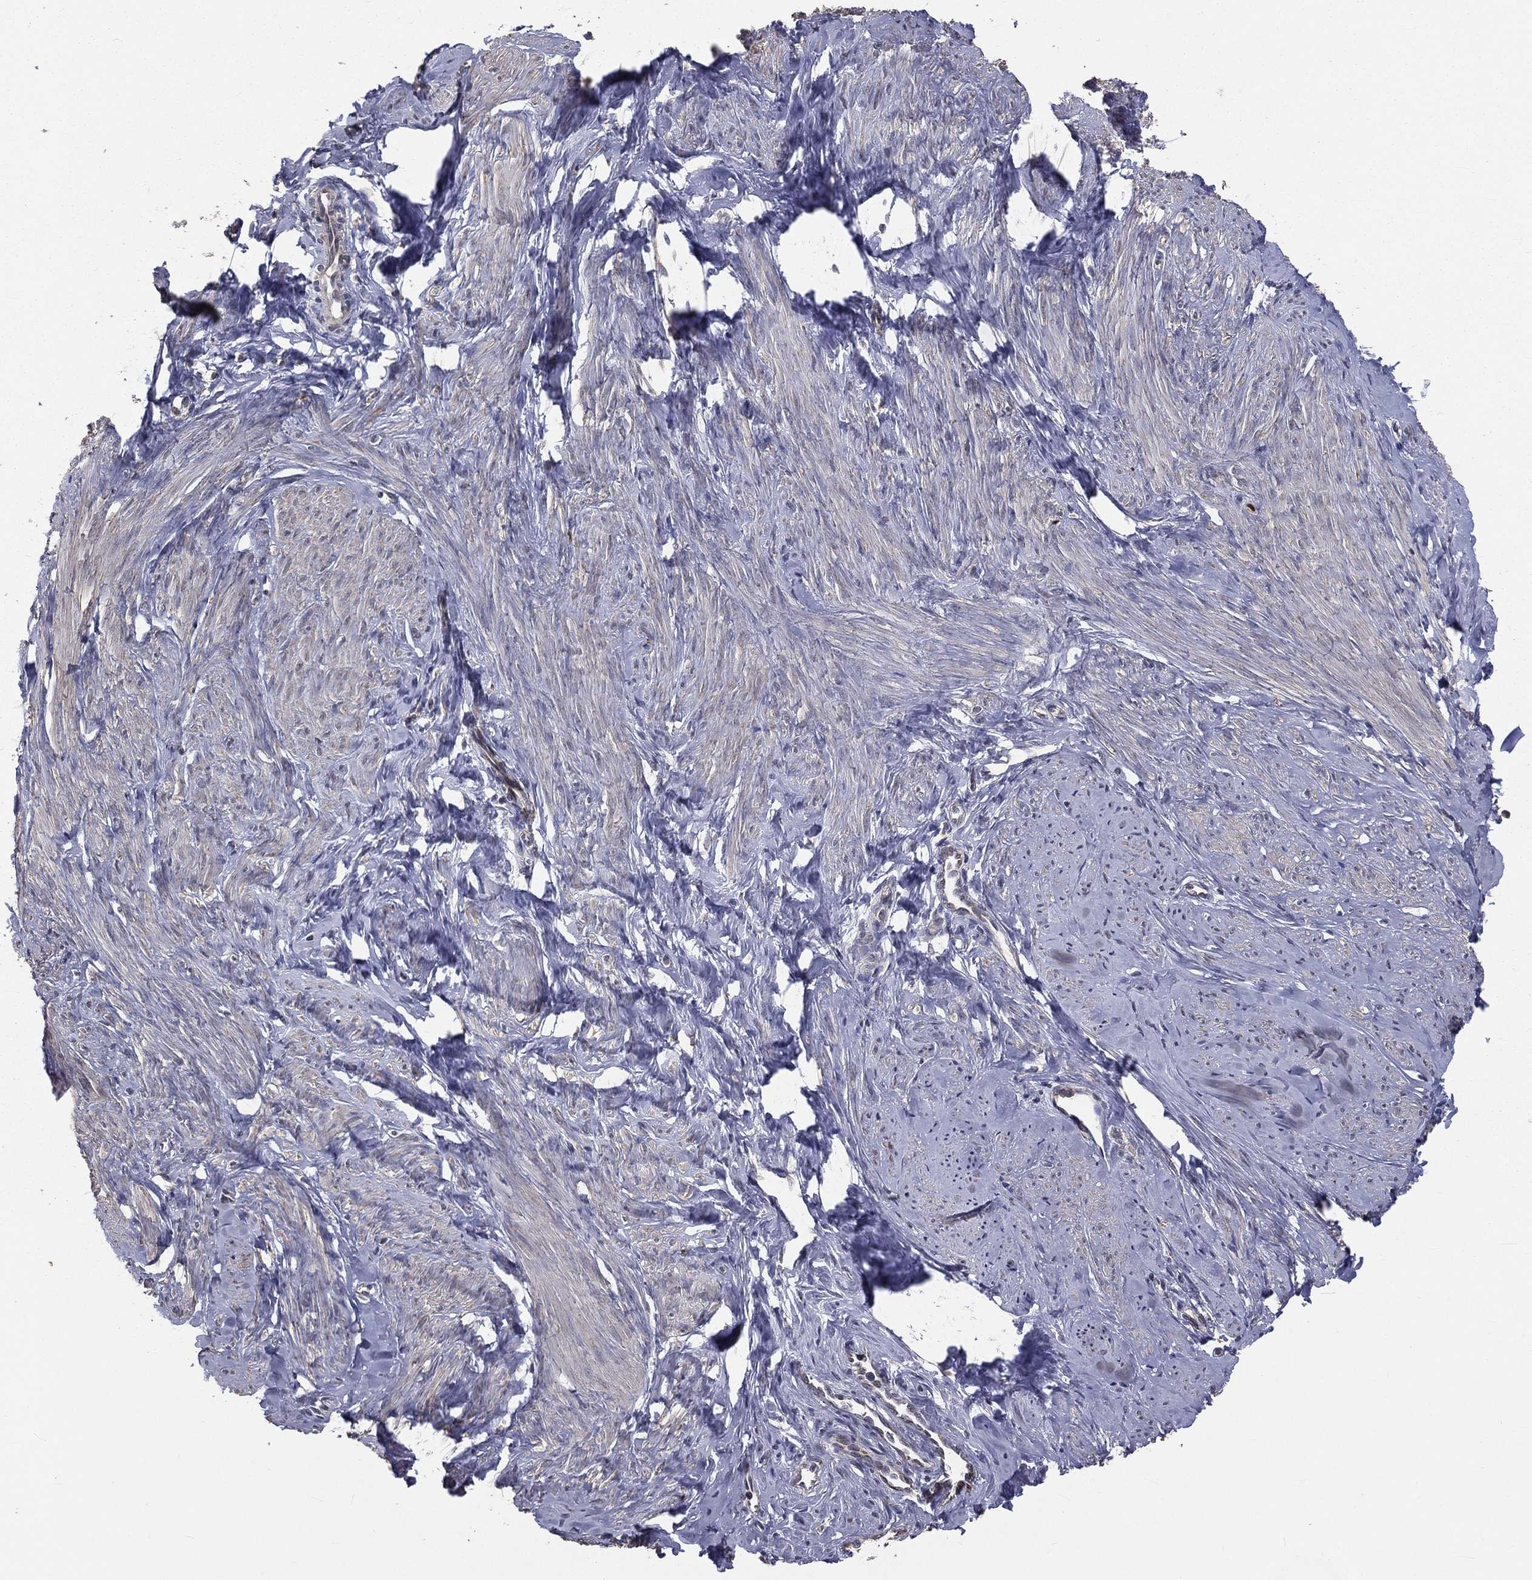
{"staining": {"intensity": "negative", "quantity": "none", "location": "none"}, "tissue": "smooth muscle", "cell_type": "Smooth muscle cells", "image_type": "normal", "snomed": [{"axis": "morphology", "description": "Normal tissue, NOS"}, {"axis": "topography", "description": "Smooth muscle"}], "caption": "IHC of benign human smooth muscle demonstrates no expression in smooth muscle cells. (Stains: DAB (3,3'-diaminobenzidine) IHC with hematoxylin counter stain, Microscopy: brightfield microscopy at high magnification).", "gene": "MRPL46", "patient": {"sex": "female", "age": 48}}